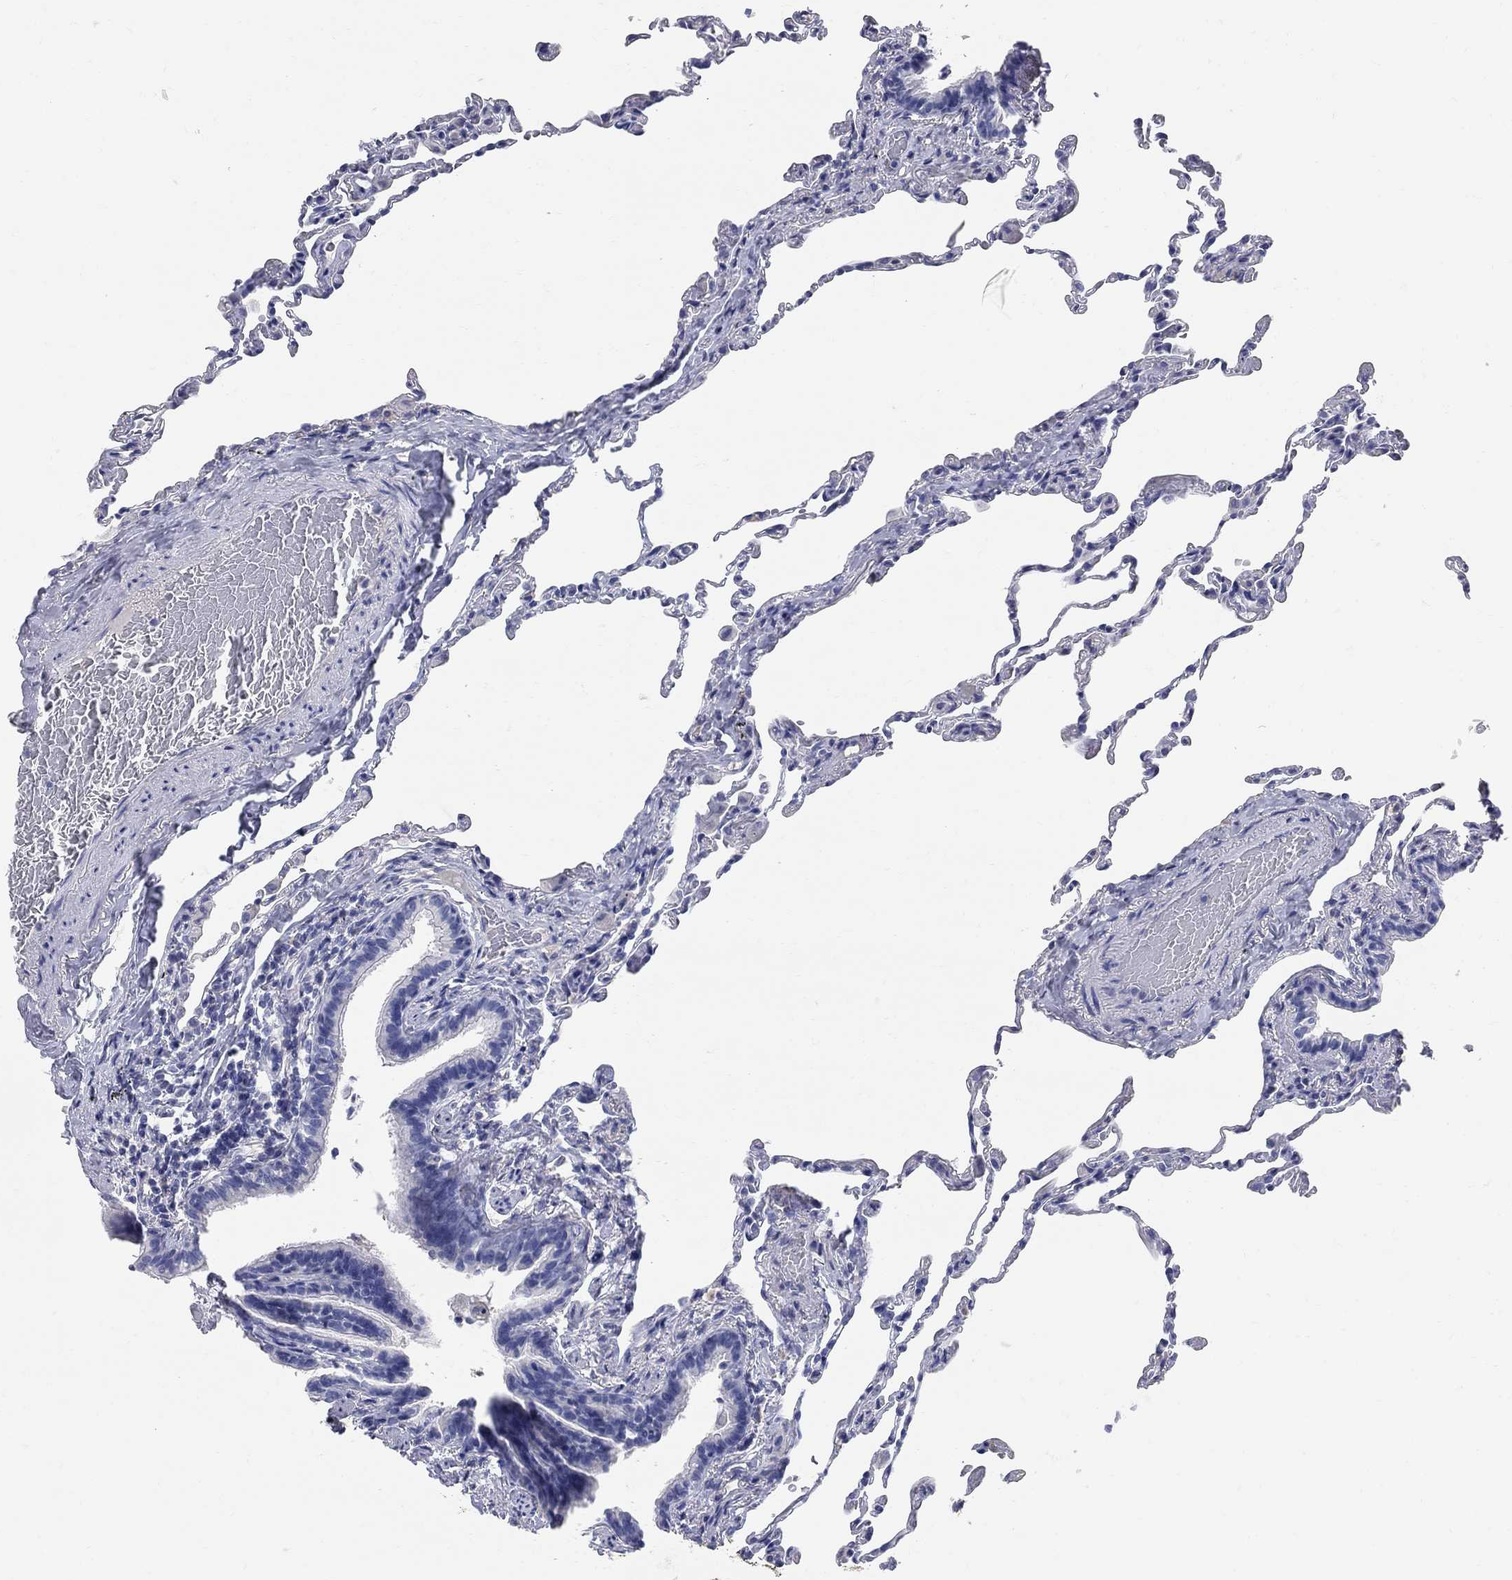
{"staining": {"intensity": "negative", "quantity": "none", "location": "none"}, "tissue": "lung", "cell_type": "Alveolar cells", "image_type": "normal", "snomed": [{"axis": "morphology", "description": "Normal tissue, NOS"}, {"axis": "topography", "description": "Lung"}], "caption": "High power microscopy micrograph of an immunohistochemistry micrograph of normal lung, revealing no significant positivity in alveolar cells. The staining was performed using DAB (3,3'-diaminobenzidine) to visualize the protein expression in brown, while the nuclei were stained in blue with hematoxylin (Magnification: 20x).", "gene": "AOX1", "patient": {"sex": "female", "age": 57}}